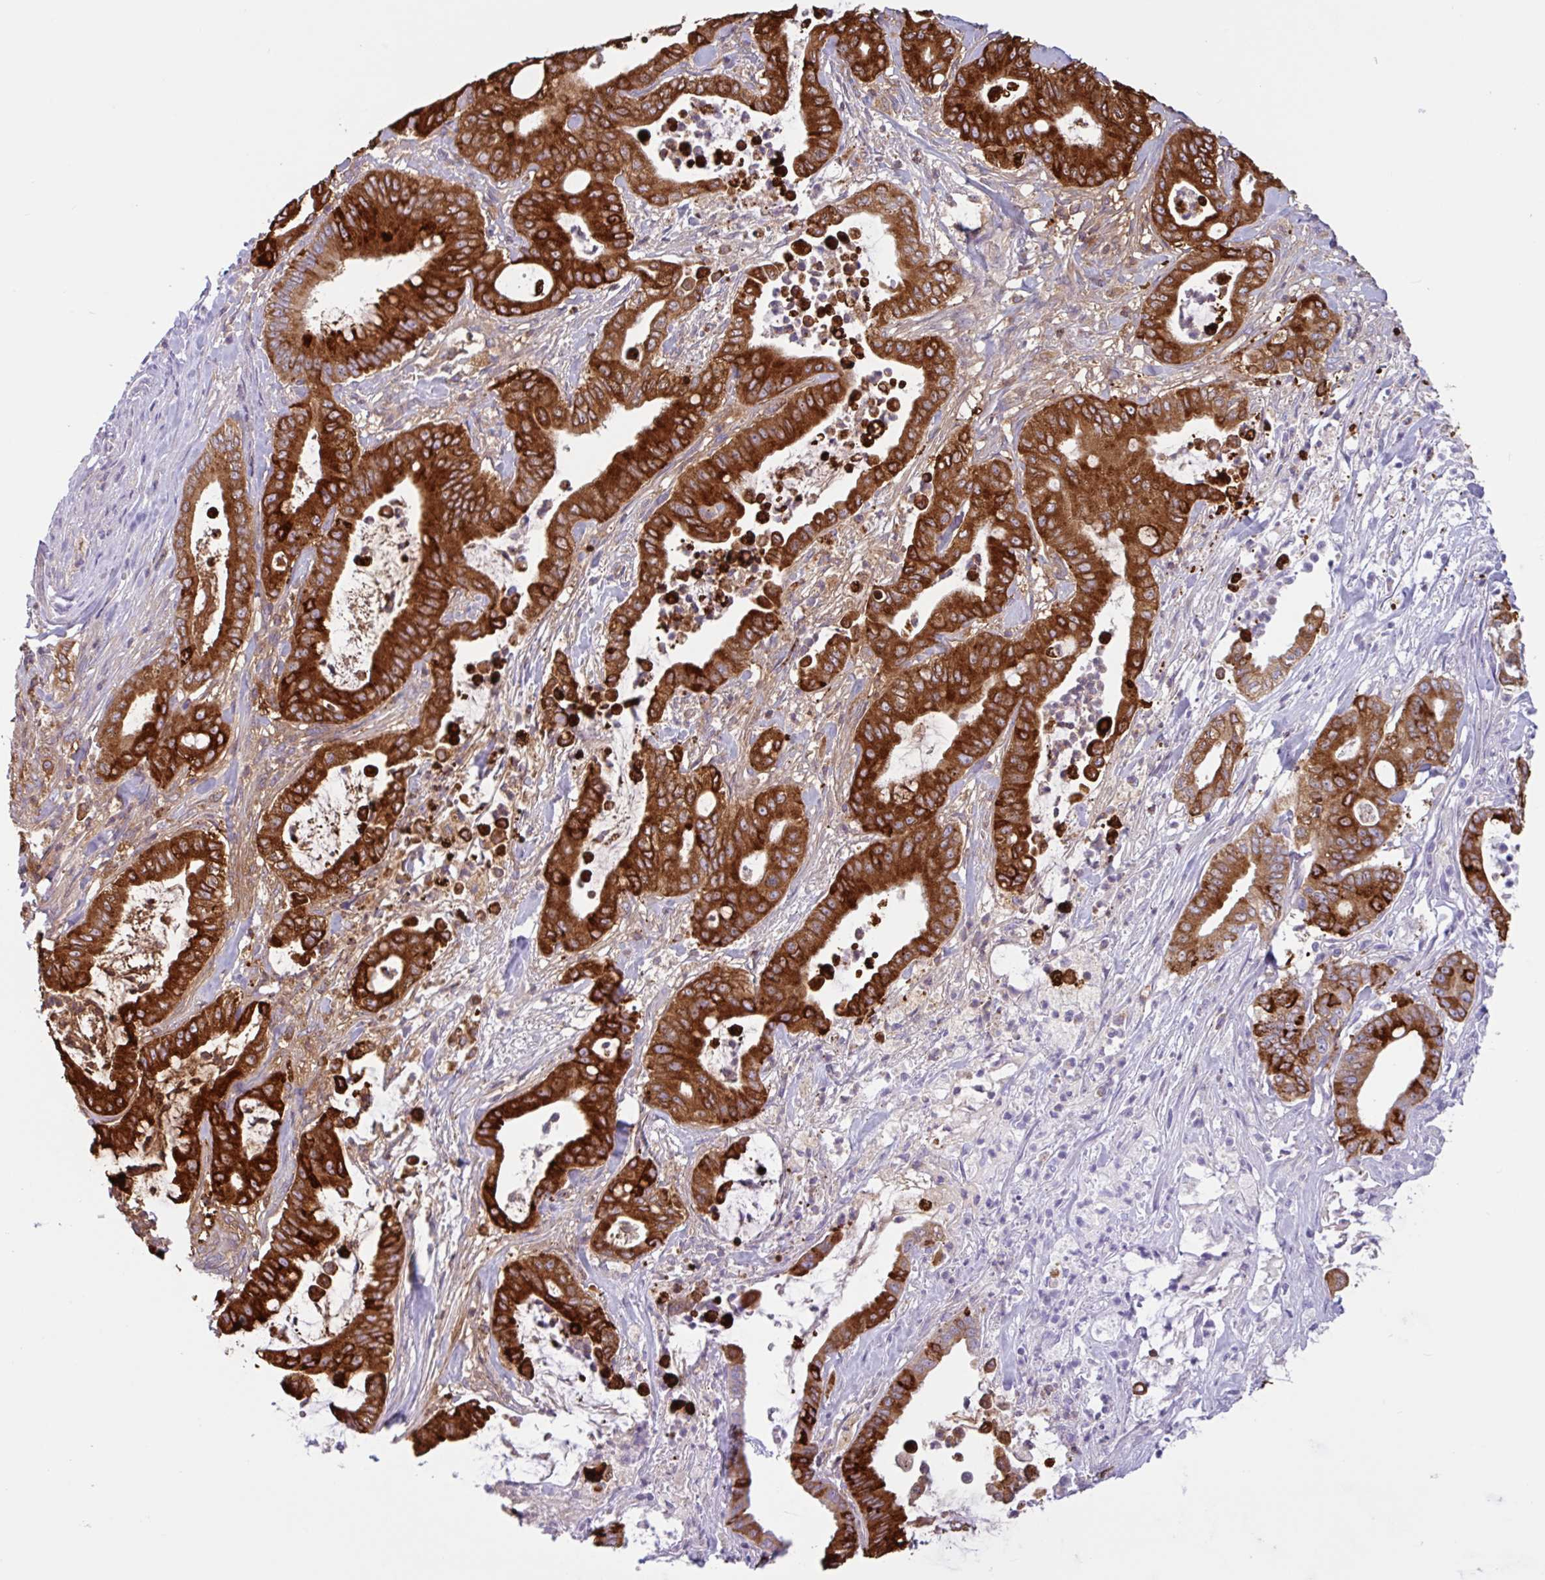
{"staining": {"intensity": "strong", "quantity": ">75%", "location": "cytoplasmic/membranous"}, "tissue": "pancreatic cancer", "cell_type": "Tumor cells", "image_type": "cancer", "snomed": [{"axis": "morphology", "description": "Adenocarcinoma, NOS"}, {"axis": "topography", "description": "Pancreas"}], "caption": "High-power microscopy captured an immunohistochemistry micrograph of adenocarcinoma (pancreatic), revealing strong cytoplasmic/membranous staining in approximately >75% of tumor cells.", "gene": "CTSE", "patient": {"sex": "male", "age": 71}}